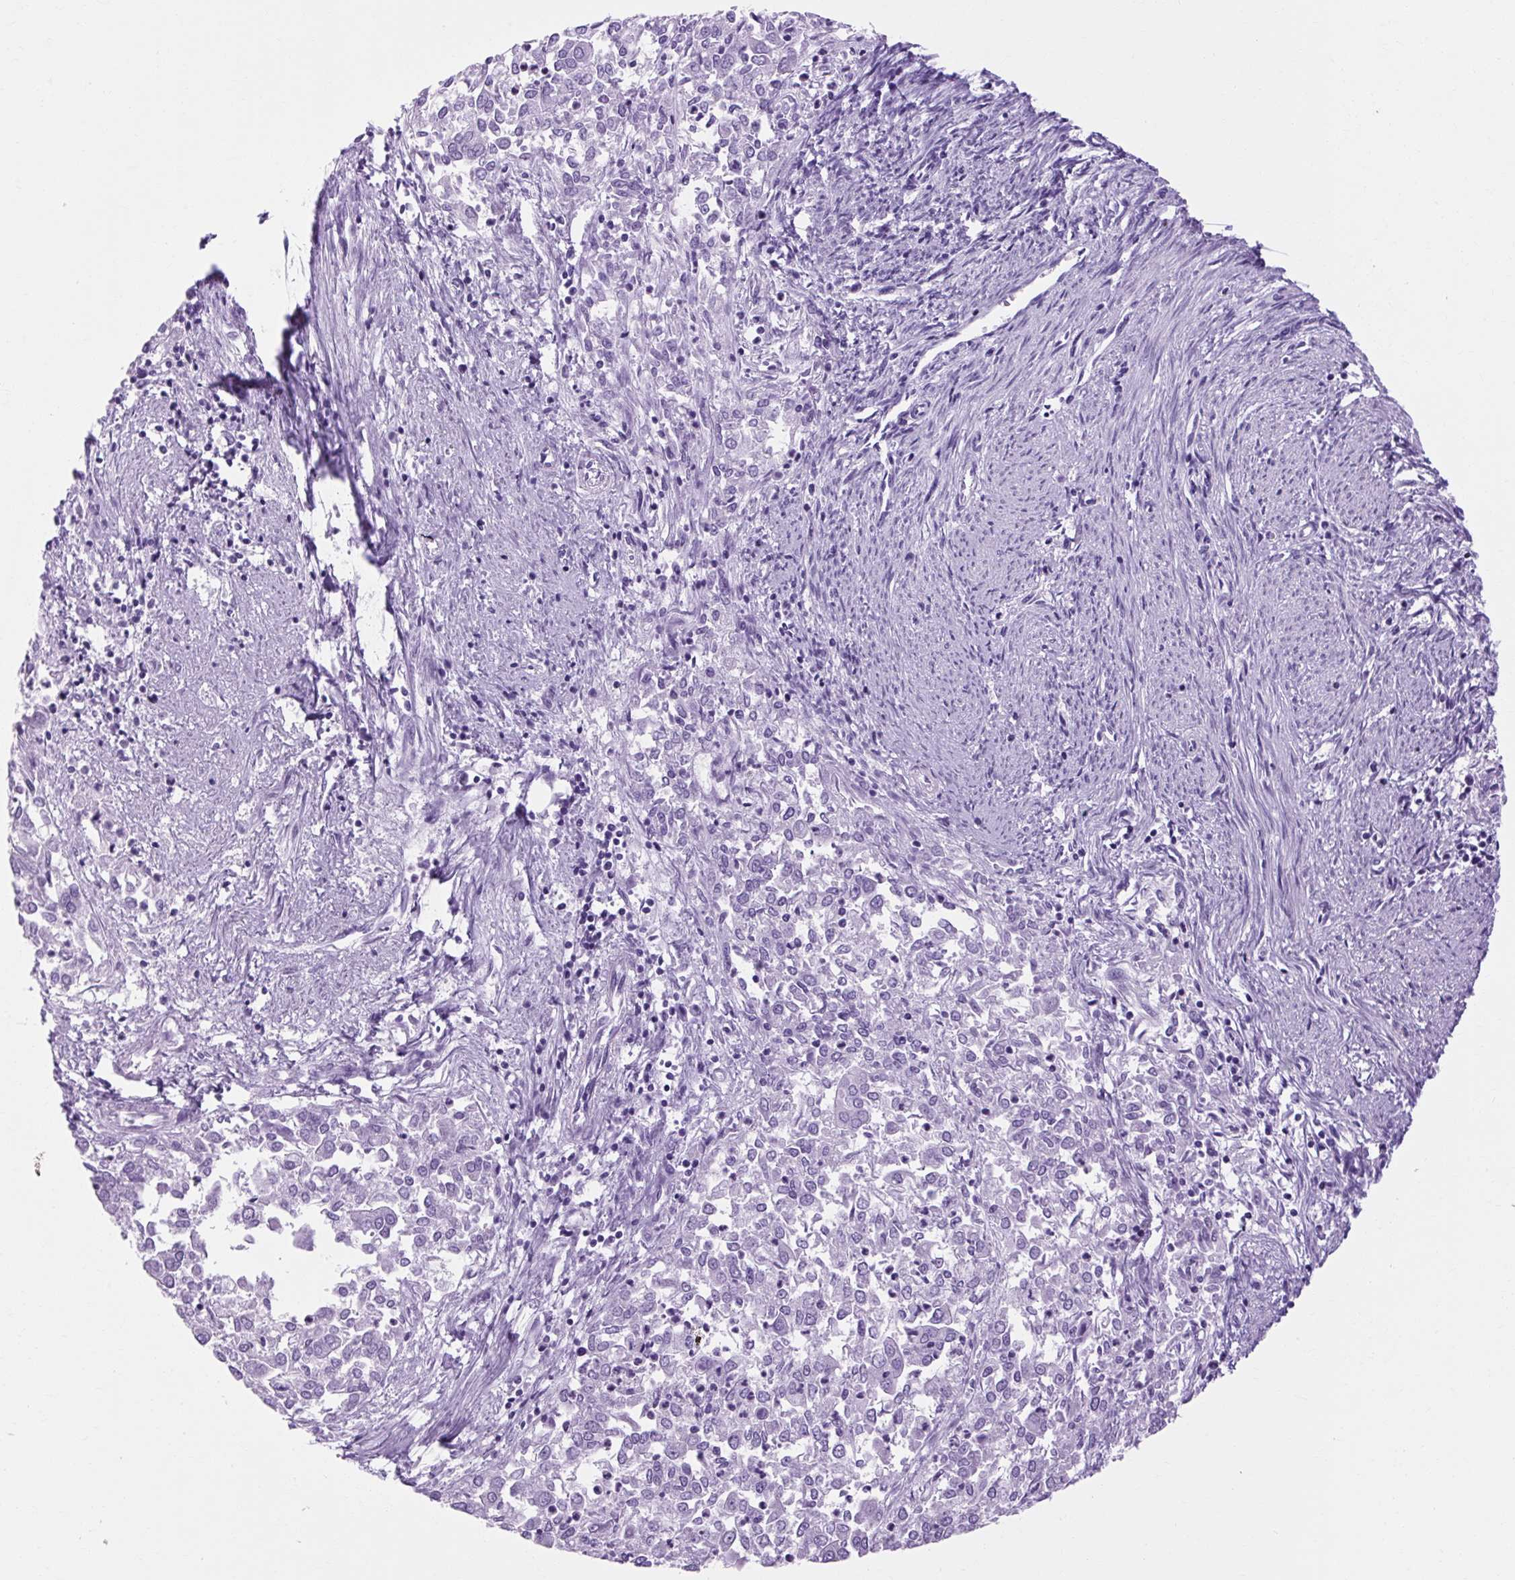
{"staining": {"intensity": "negative", "quantity": "none", "location": "none"}, "tissue": "endometrial cancer", "cell_type": "Tumor cells", "image_type": "cancer", "snomed": [{"axis": "morphology", "description": "Adenocarcinoma, NOS"}, {"axis": "topography", "description": "Endometrium"}], "caption": "Histopathology image shows no significant protein staining in tumor cells of endometrial cancer.", "gene": "OOEP", "patient": {"sex": "female", "age": 57}}